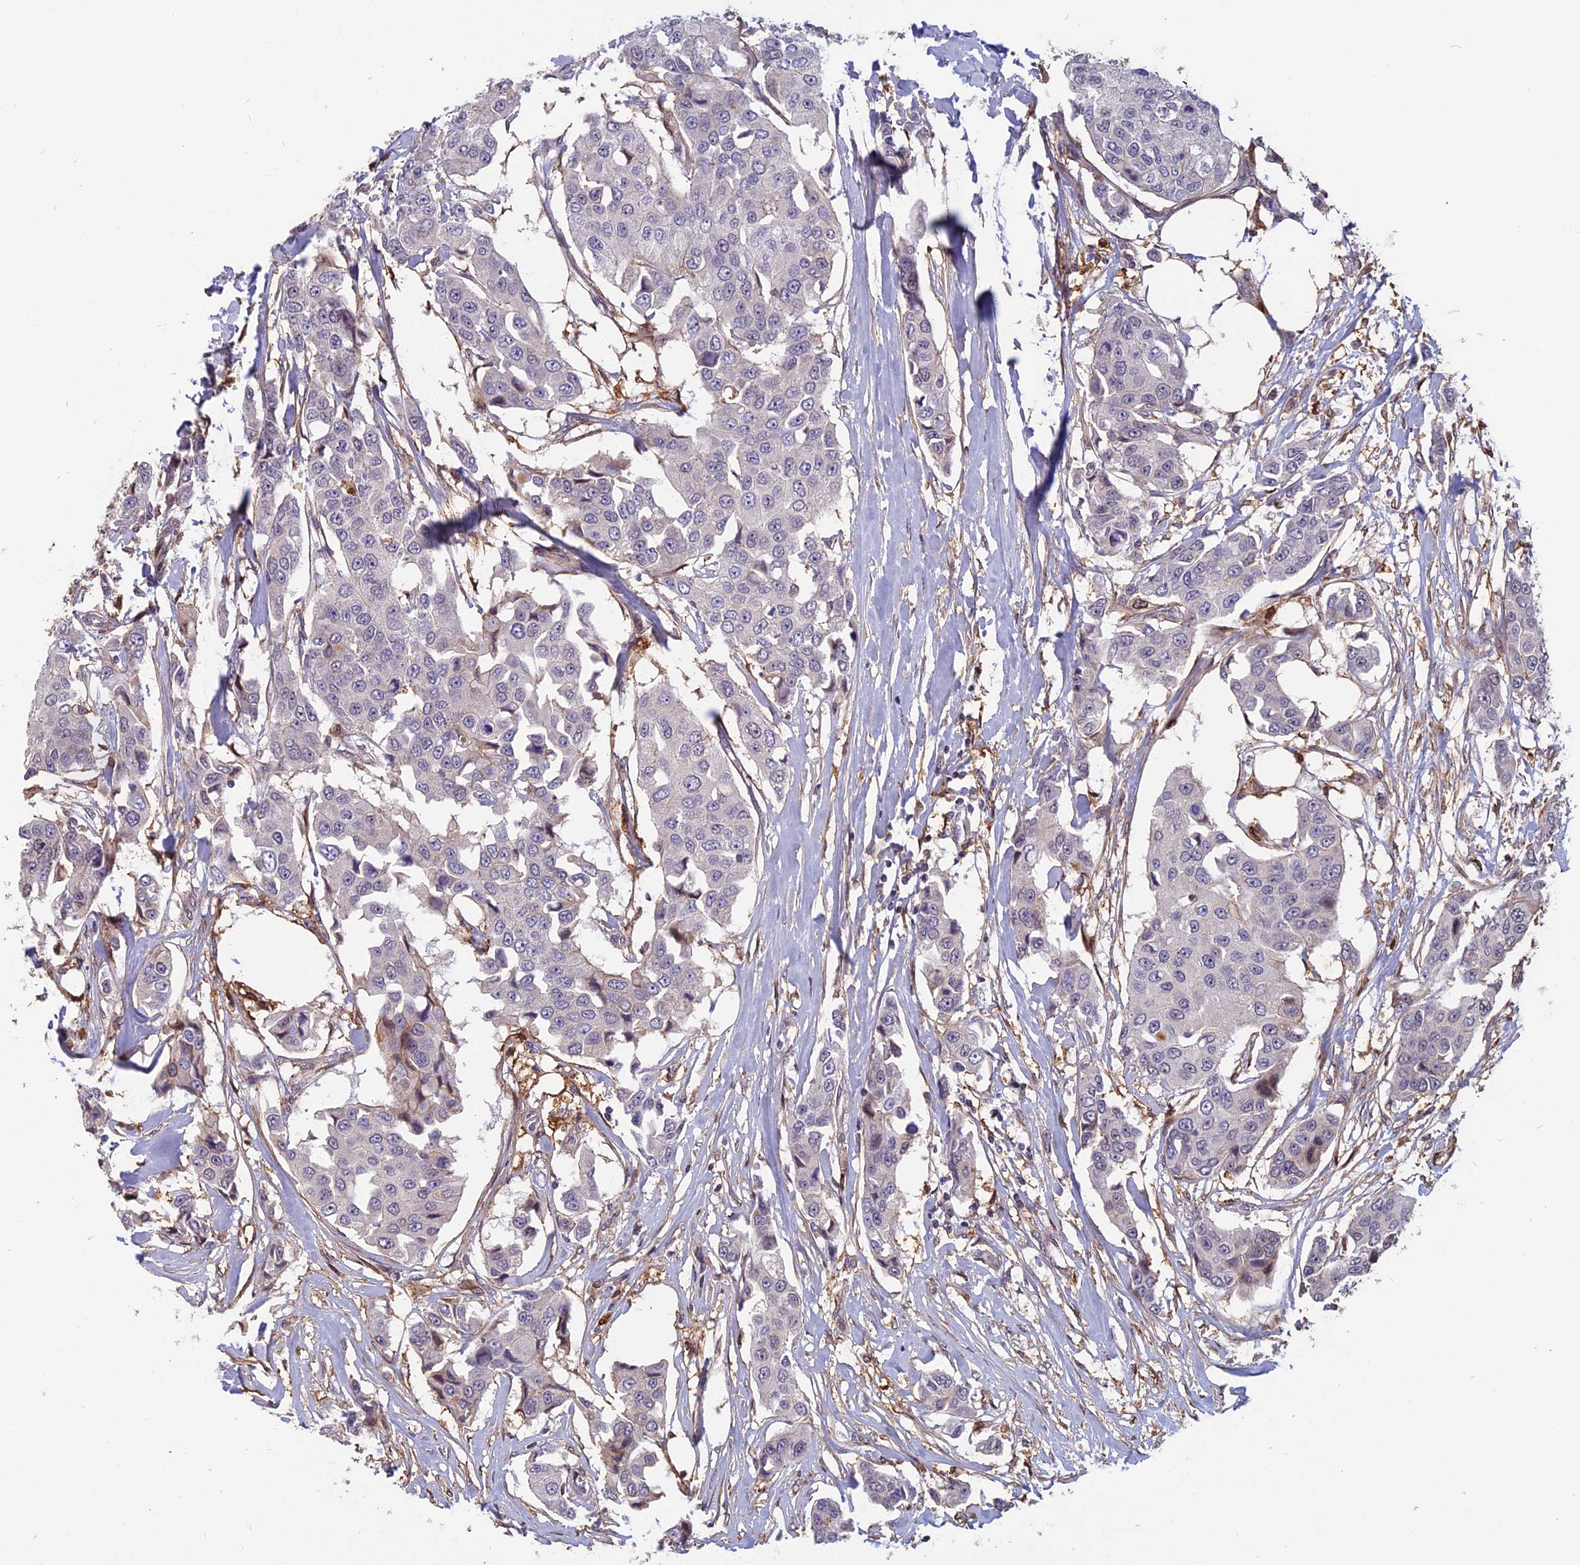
{"staining": {"intensity": "negative", "quantity": "none", "location": "none"}, "tissue": "breast cancer", "cell_type": "Tumor cells", "image_type": "cancer", "snomed": [{"axis": "morphology", "description": "Duct carcinoma"}, {"axis": "topography", "description": "Breast"}], "caption": "Breast cancer (infiltrating ductal carcinoma) stained for a protein using immunohistochemistry (IHC) demonstrates no staining tumor cells.", "gene": "SPG11", "patient": {"sex": "female", "age": 80}}